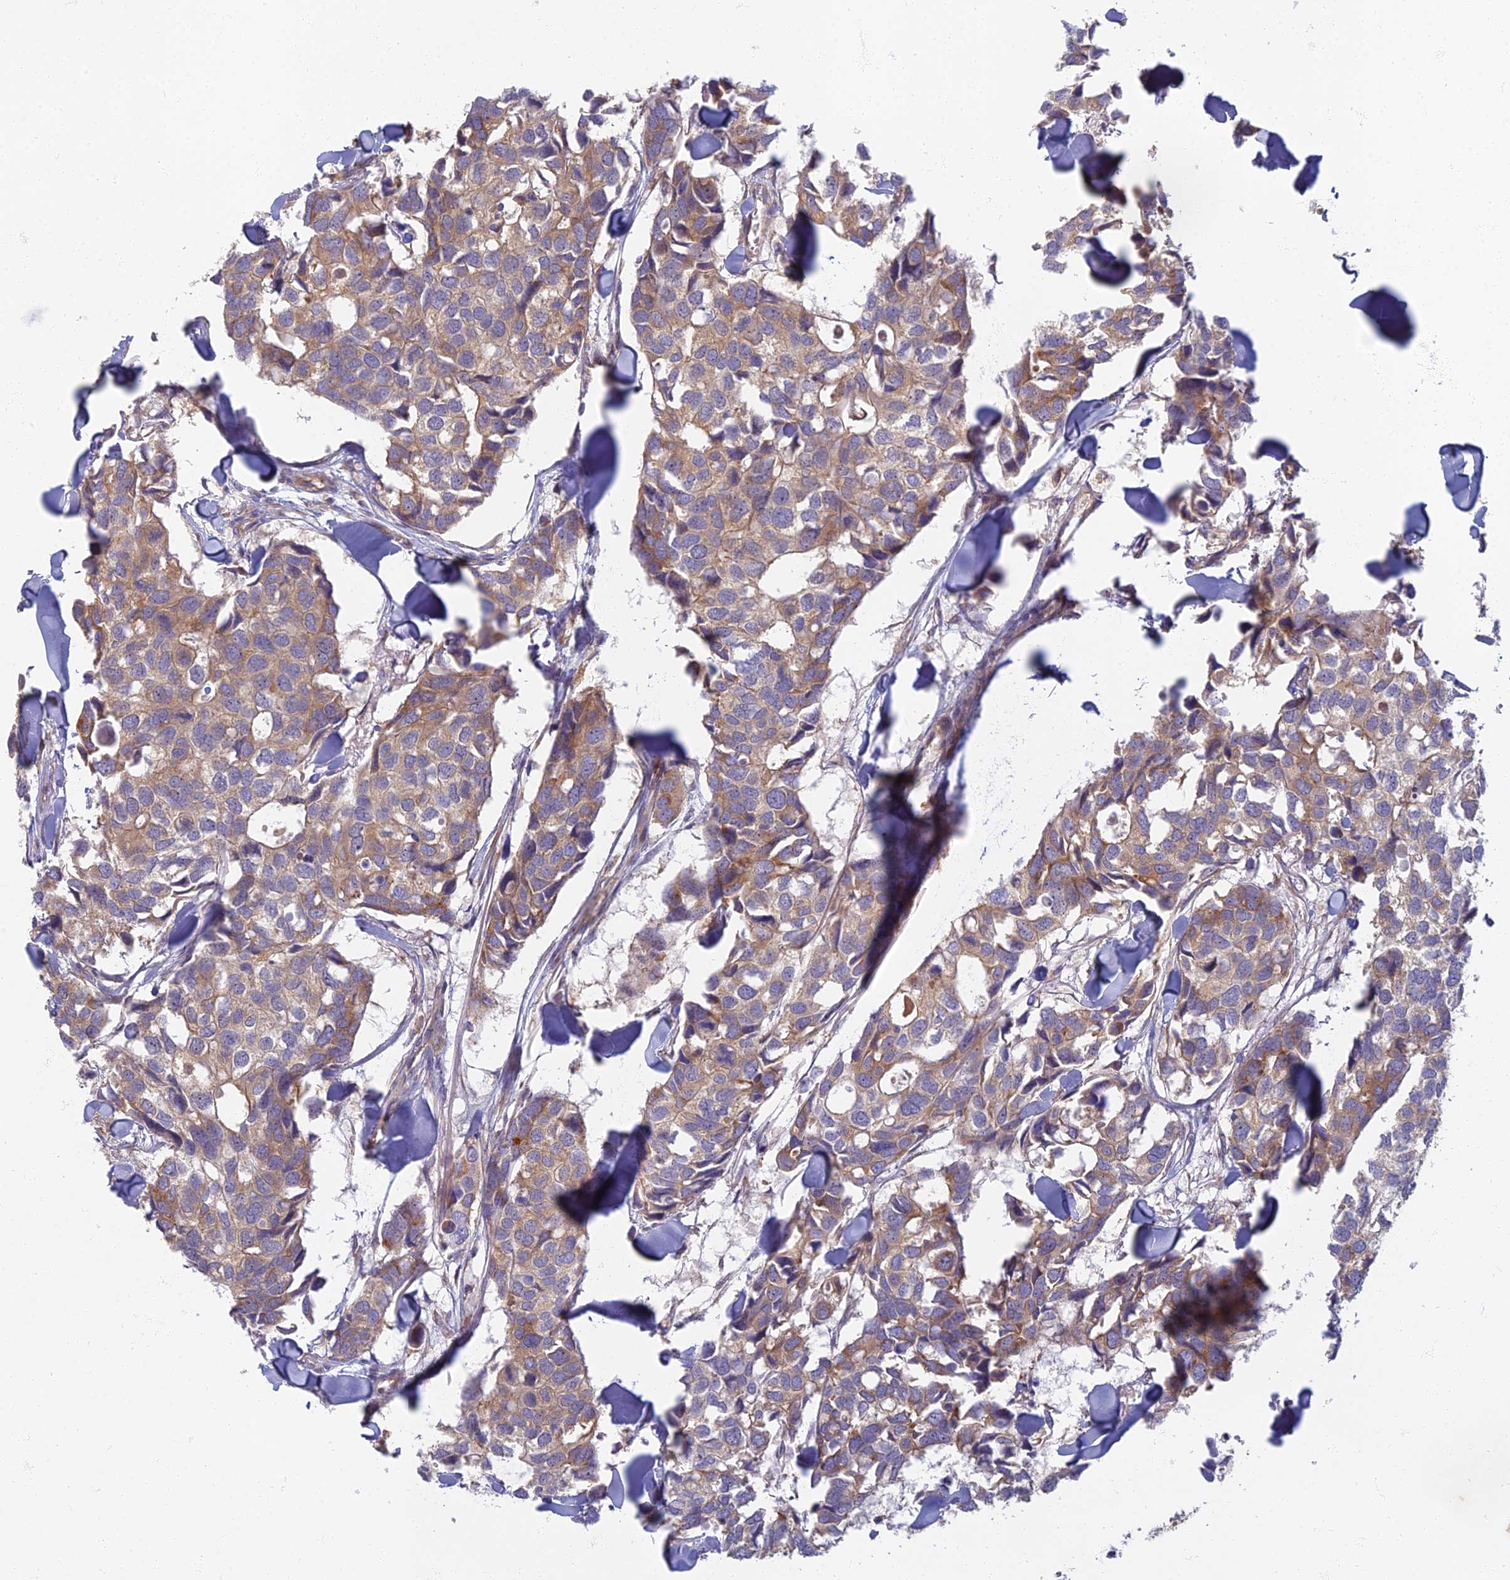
{"staining": {"intensity": "moderate", "quantity": "<25%", "location": "cytoplasmic/membranous"}, "tissue": "breast cancer", "cell_type": "Tumor cells", "image_type": "cancer", "snomed": [{"axis": "morphology", "description": "Duct carcinoma"}, {"axis": "topography", "description": "Breast"}], "caption": "The image exhibits staining of intraductal carcinoma (breast), revealing moderate cytoplasmic/membranous protein expression (brown color) within tumor cells.", "gene": "PROX2", "patient": {"sex": "female", "age": 83}}